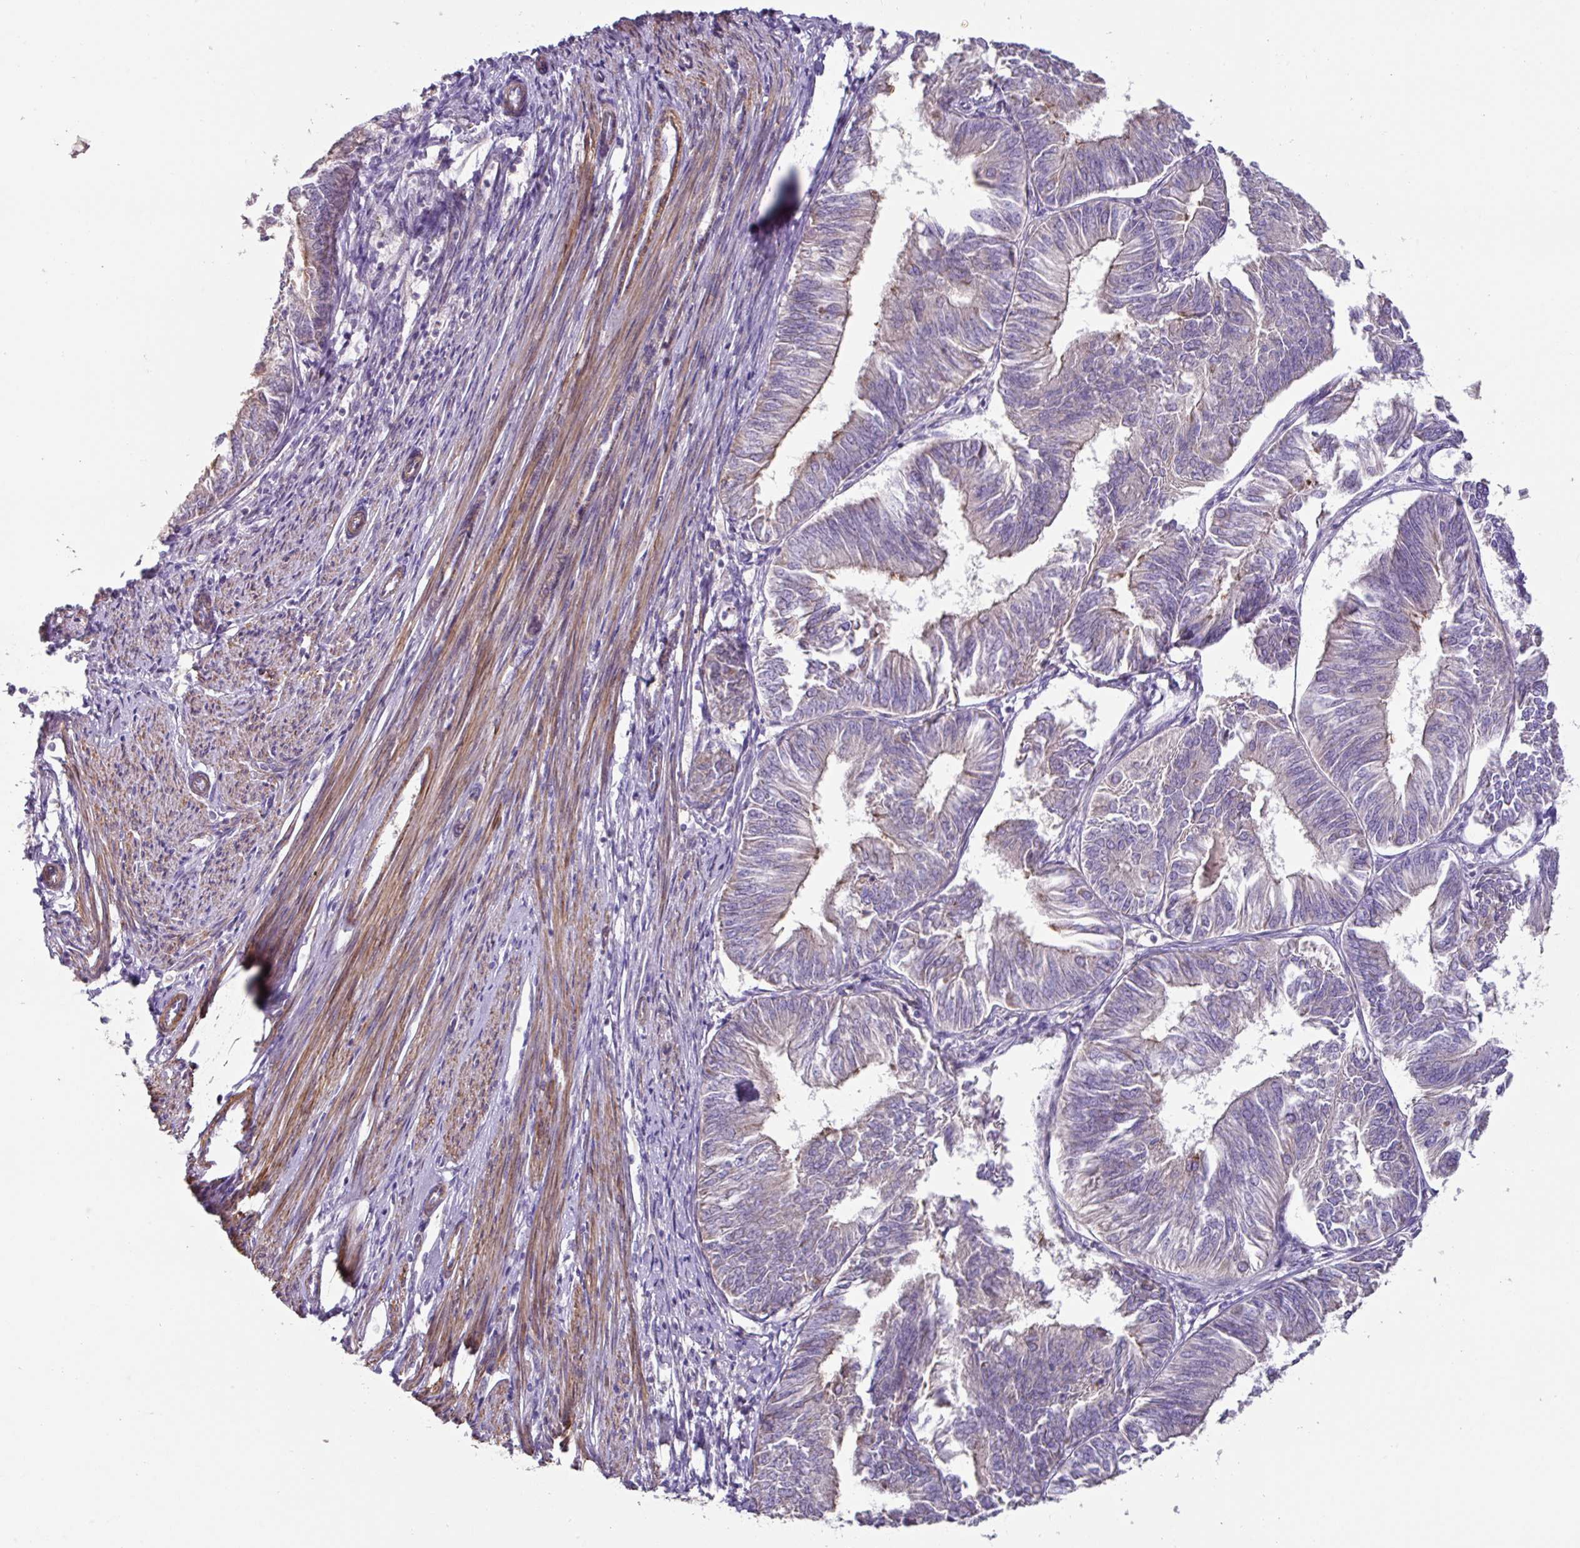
{"staining": {"intensity": "weak", "quantity": "<25%", "location": "cytoplasmic/membranous"}, "tissue": "endometrial cancer", "cell_type": "Tumor cells", "image_type": "cancer", "snomed": [{"axis": "morphology", "description": "Adenocarcinoma, NOS"}, {"axis": "topography", "description": "Endometrium"}], "caption": "Endometrial adenocarcinoma stained for a protein using immunohistochemistry reveals no expression tumor cells.", "gene": "MRRF", "patient": {"sex": "female", "age": 58}}